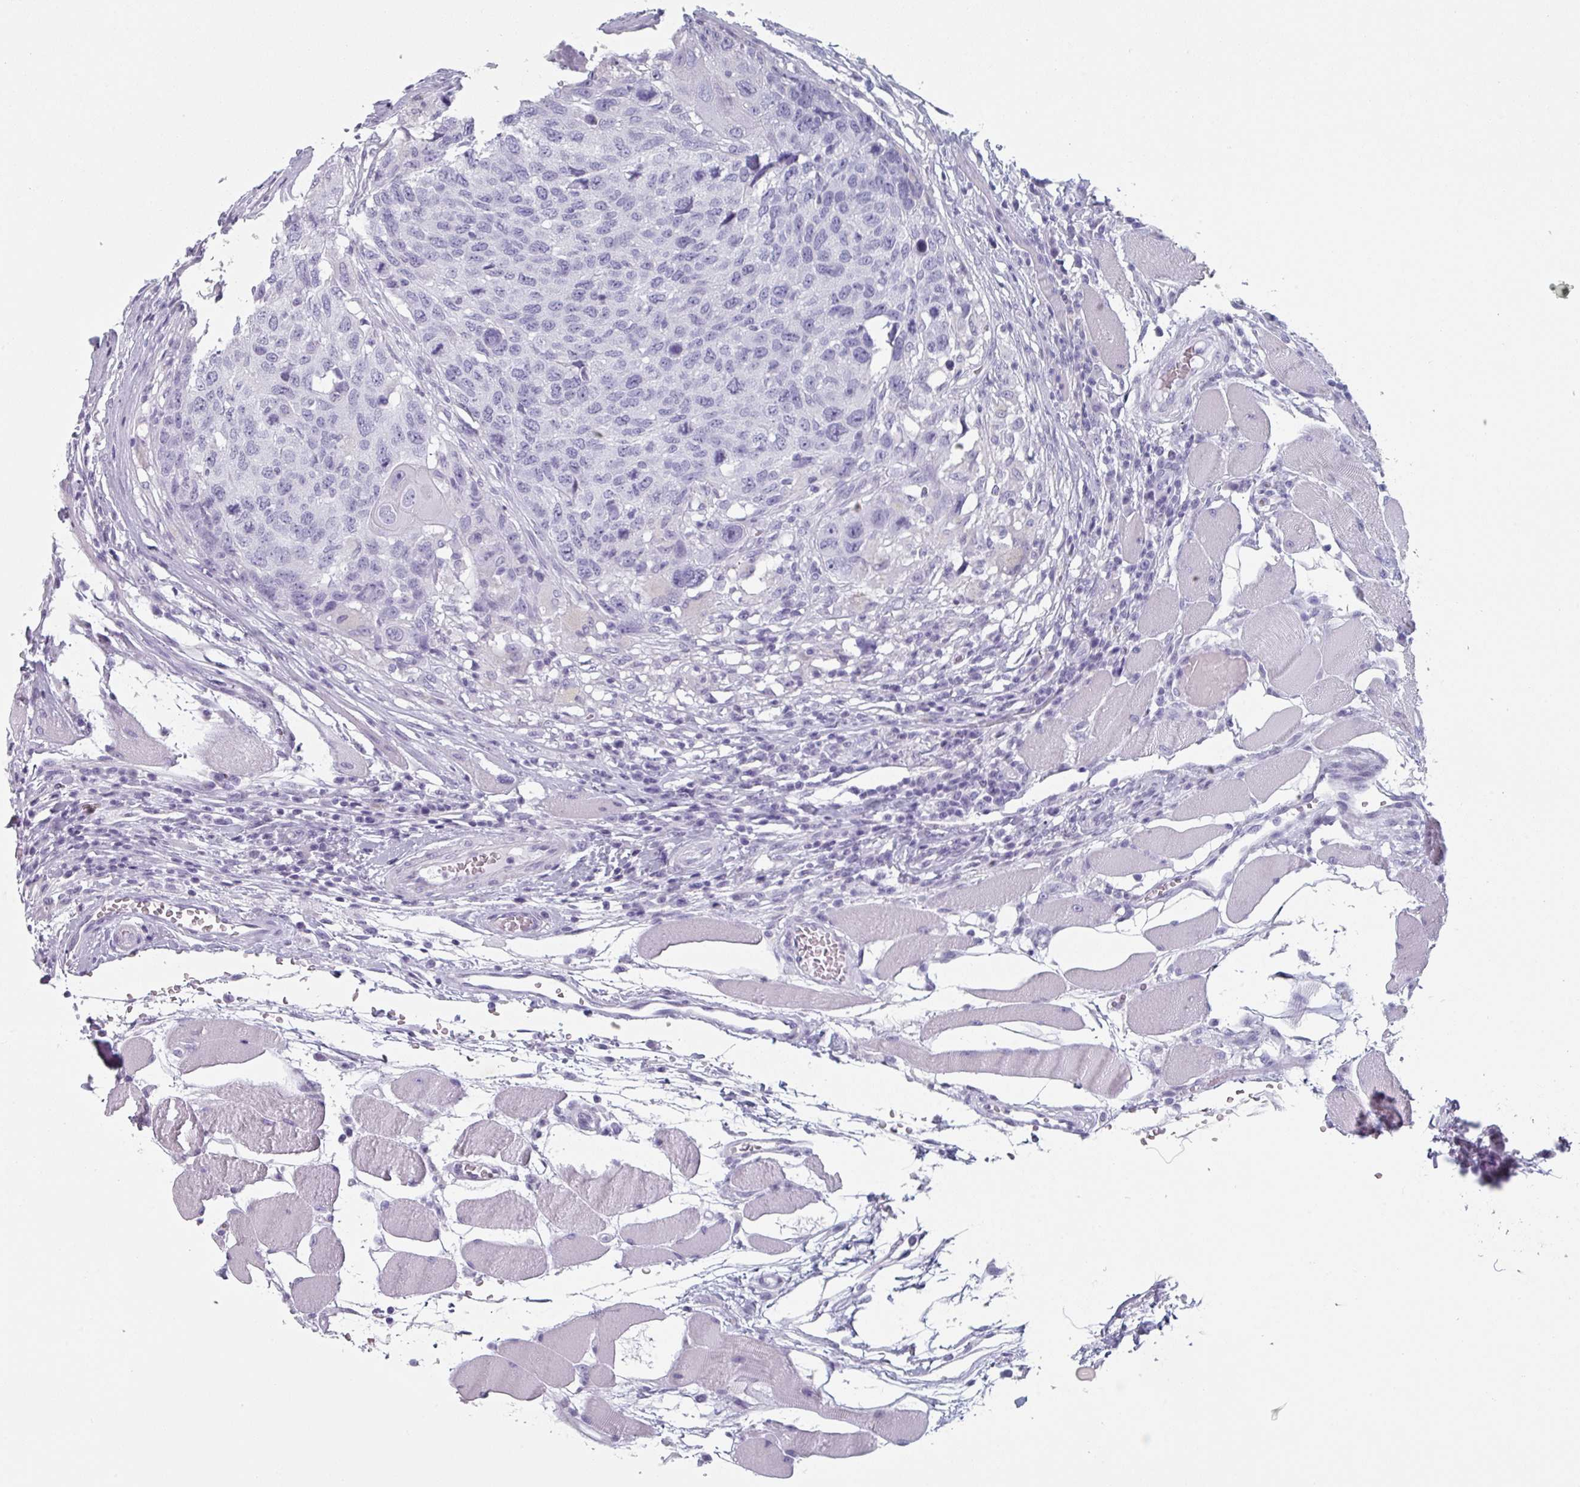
{"staining": {"intensity": "negative", "quantity": "none", "location": "none"}, "tissue": "head and neck cancer", "cell_type": "Tumor cells", "image_type": "cancer", "snomed": [{"axis": "morphology", "description": "Squamous cell carcinoma, NOS"}, {"axis": "topography", "description": "Head-Neck"}], "caption": "This histopathology image is of head and neck cancer stained with immunohistochemistry (IHC) to label a protein in brown with the nuclei are counter-stained blue. There is no positivity in tumor cells.", "gene": "SLC35G2", "patient": {"sex": "male", "age": 66}}